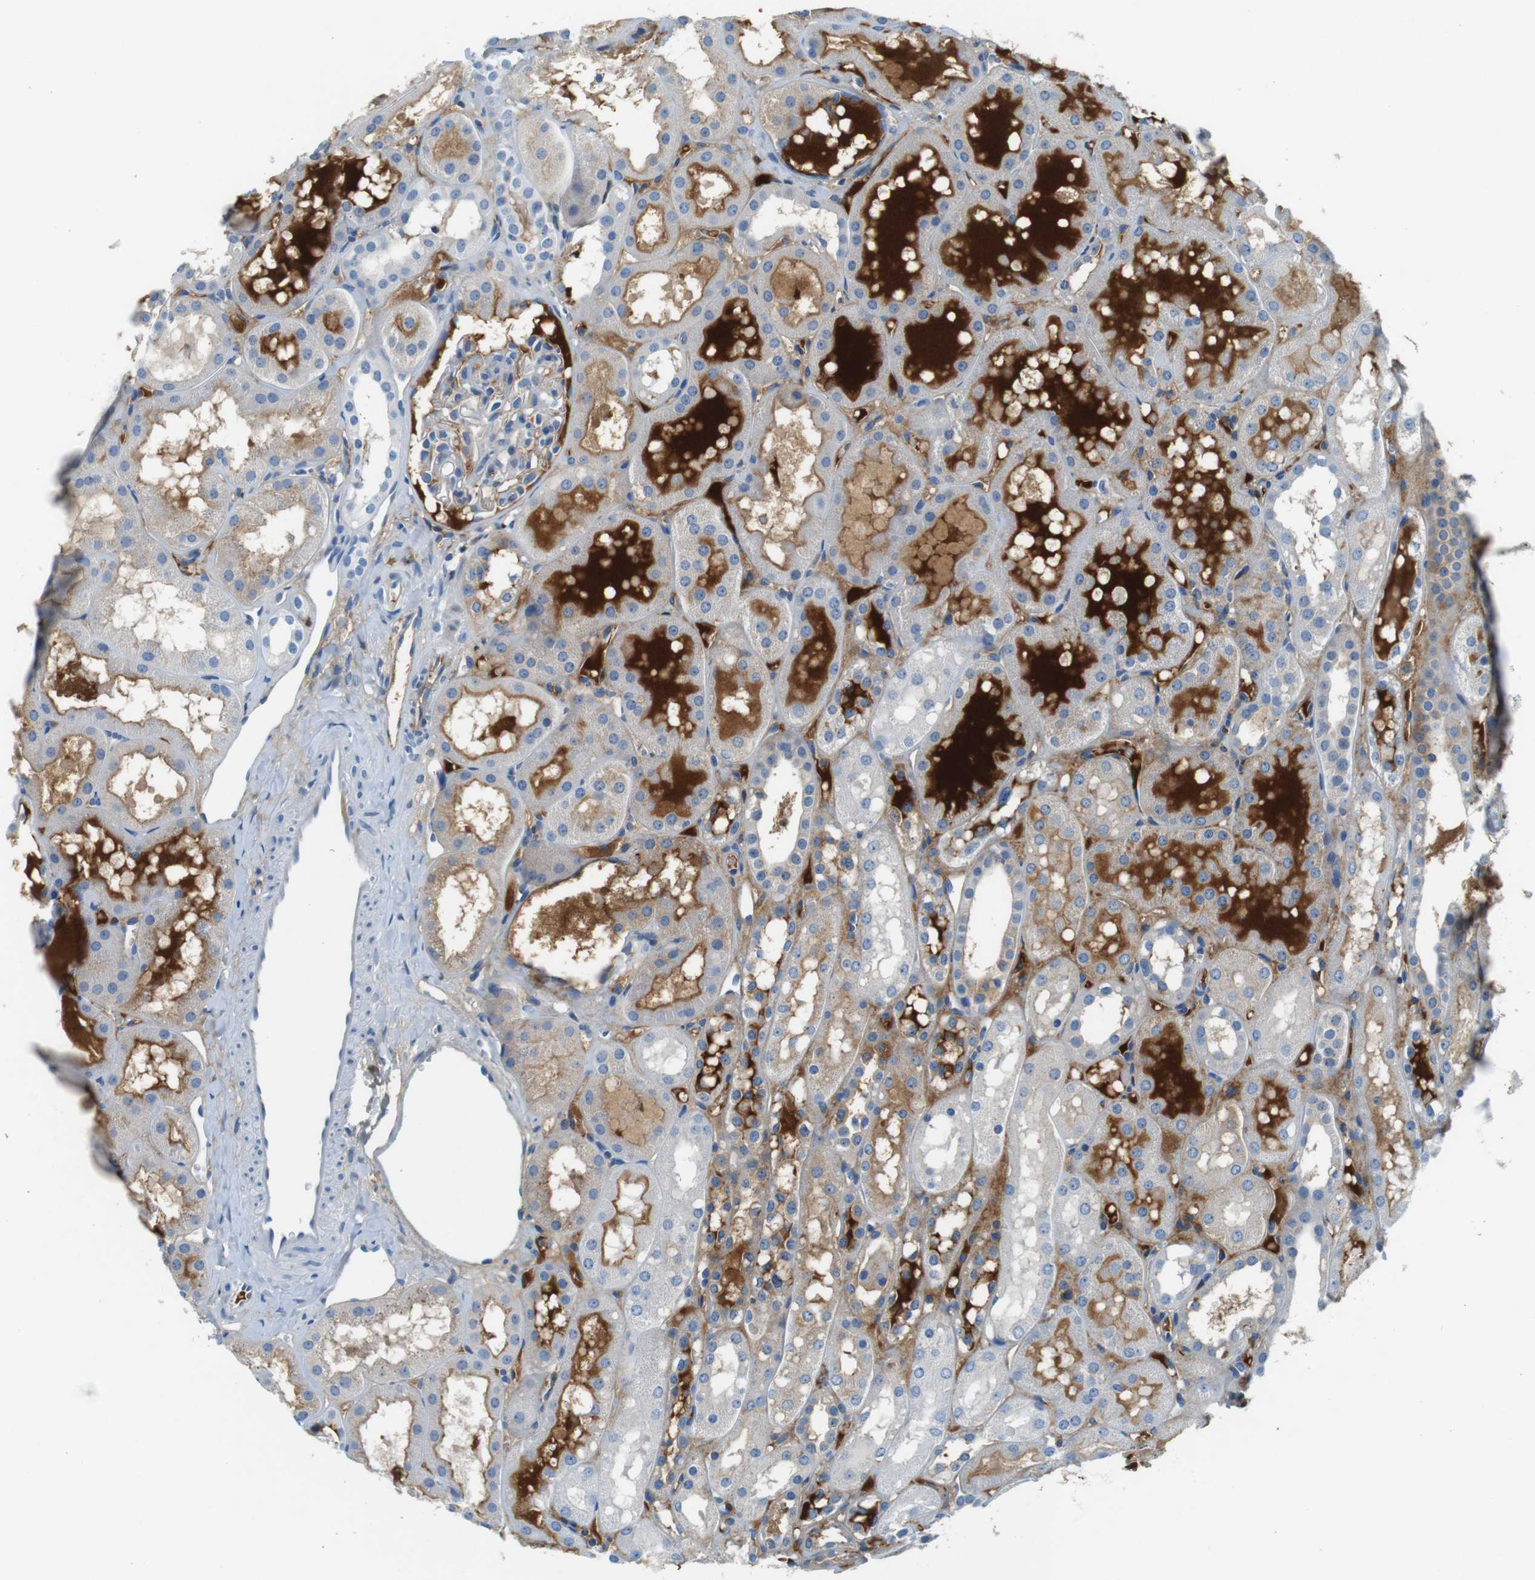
{"staining": {"intensity": "negative", "quantity": "none", "location": "none"}, "tissue": "kidney", "cell_type": "Cells in glomeruli", "image_type": "normal", "snomed": [{"axis": "morphology", "description": "Normal tissue, NOS"}, {"axis": "topography", "description": "Kidney"}, {"axis": "topography", "description": "Urinary bladder"}], "caption": "Immunohistochemistry (IHC) of normal kidney exhibits no expression in cells in glomeruli.", "gene": "IGHD", "patient": {"sex": "male", "age": 16}}